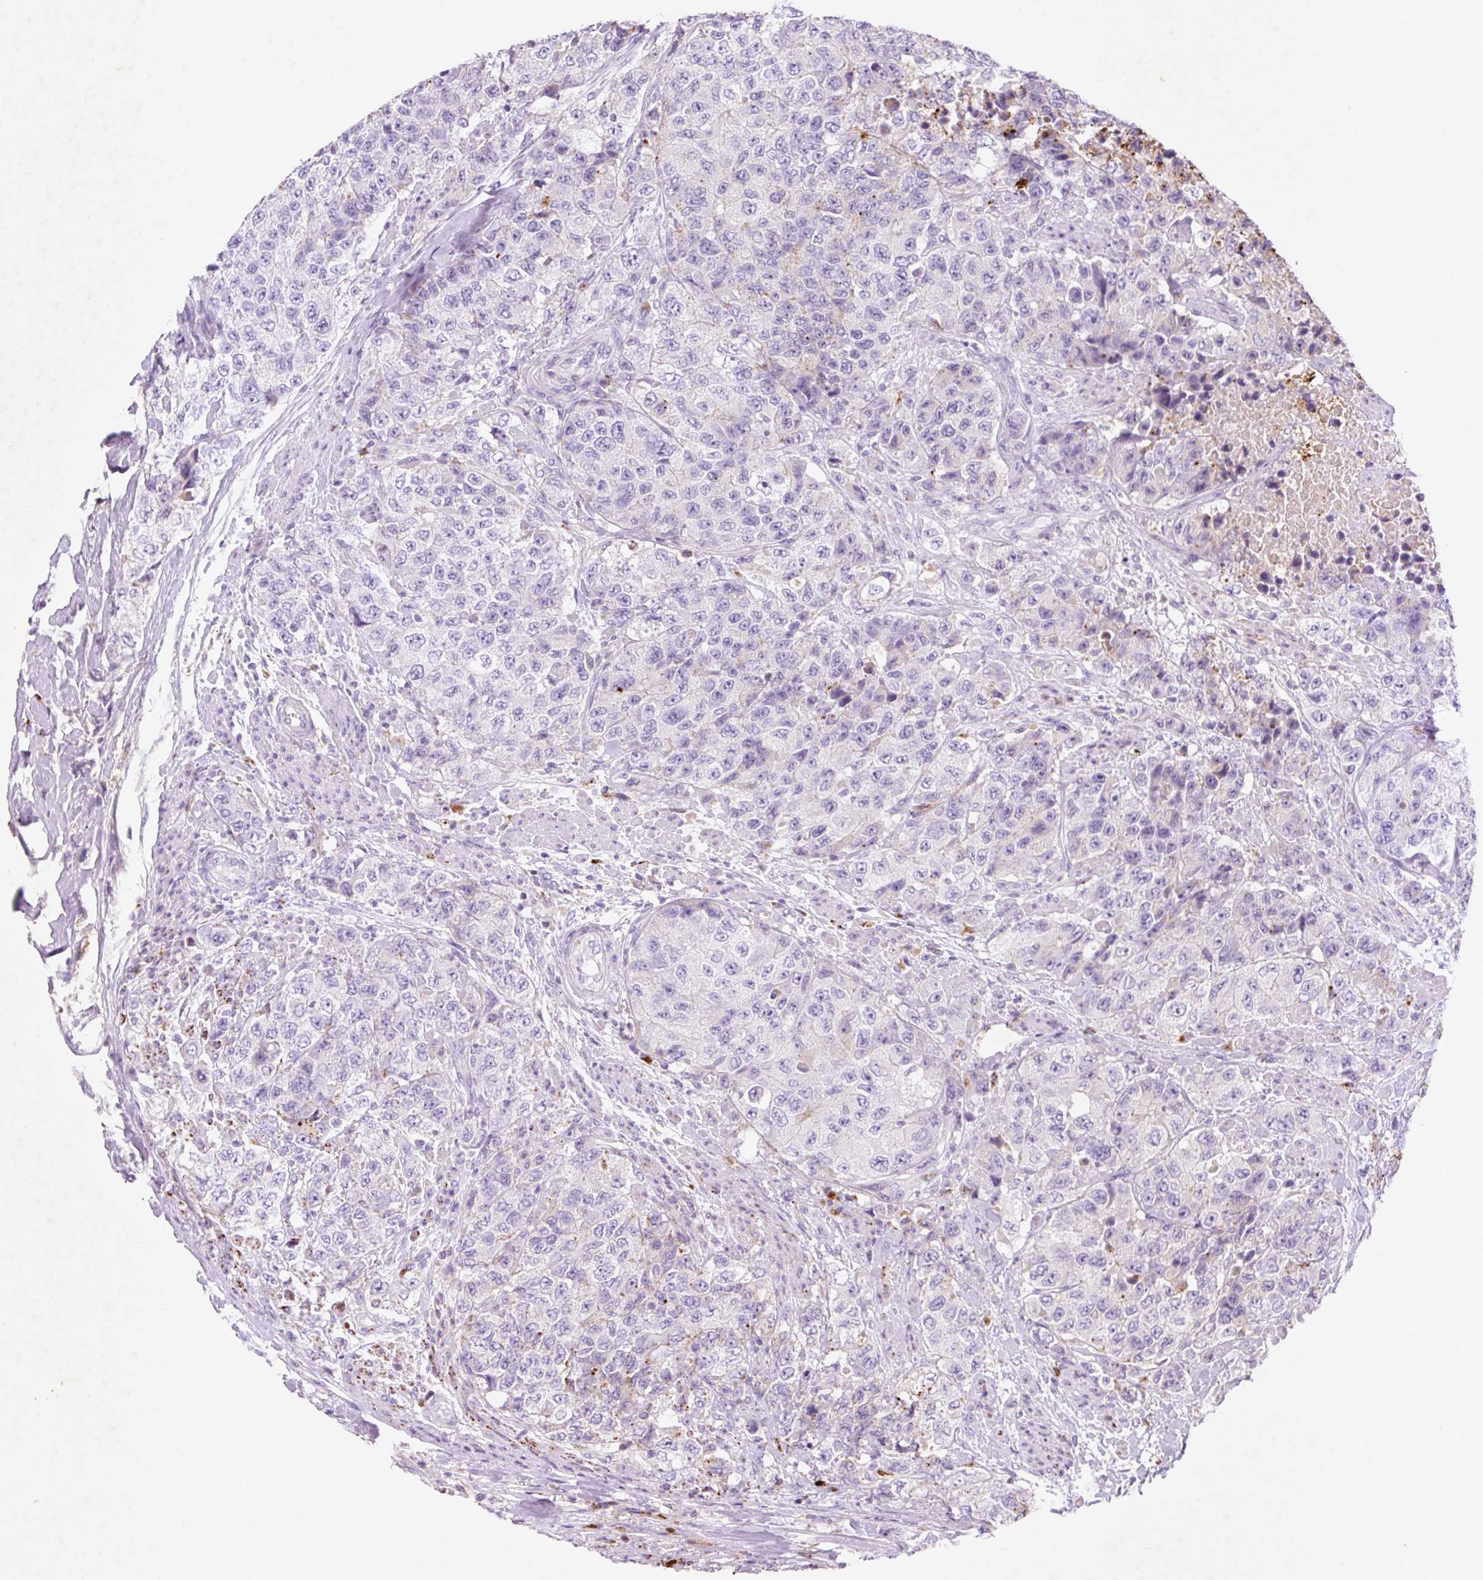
{"staining": {"intensity": "negative", "quantity": "none", "location": "none"}, "tissue": "urothelial cancer", "cell_type": "Tumor cells", "image_type": "cancer", "snomed": [{"axis": "morphology", "description": "Urothelial carcinoma, High grade"}, {"axis": "topography", "description": "Urinary bladder"}], "caption": "High power microscopy photomicrograph of an immunohistochemistry (IHC) micrograph of urothelial carcinoma (high-grade), revealing no significant staining in tumor cells. (Immunohistochemistry (ihc), brightfield microscopy, high magnification).", "gene": "HEXA", "patient": {"sex": "female", "age": 78}}